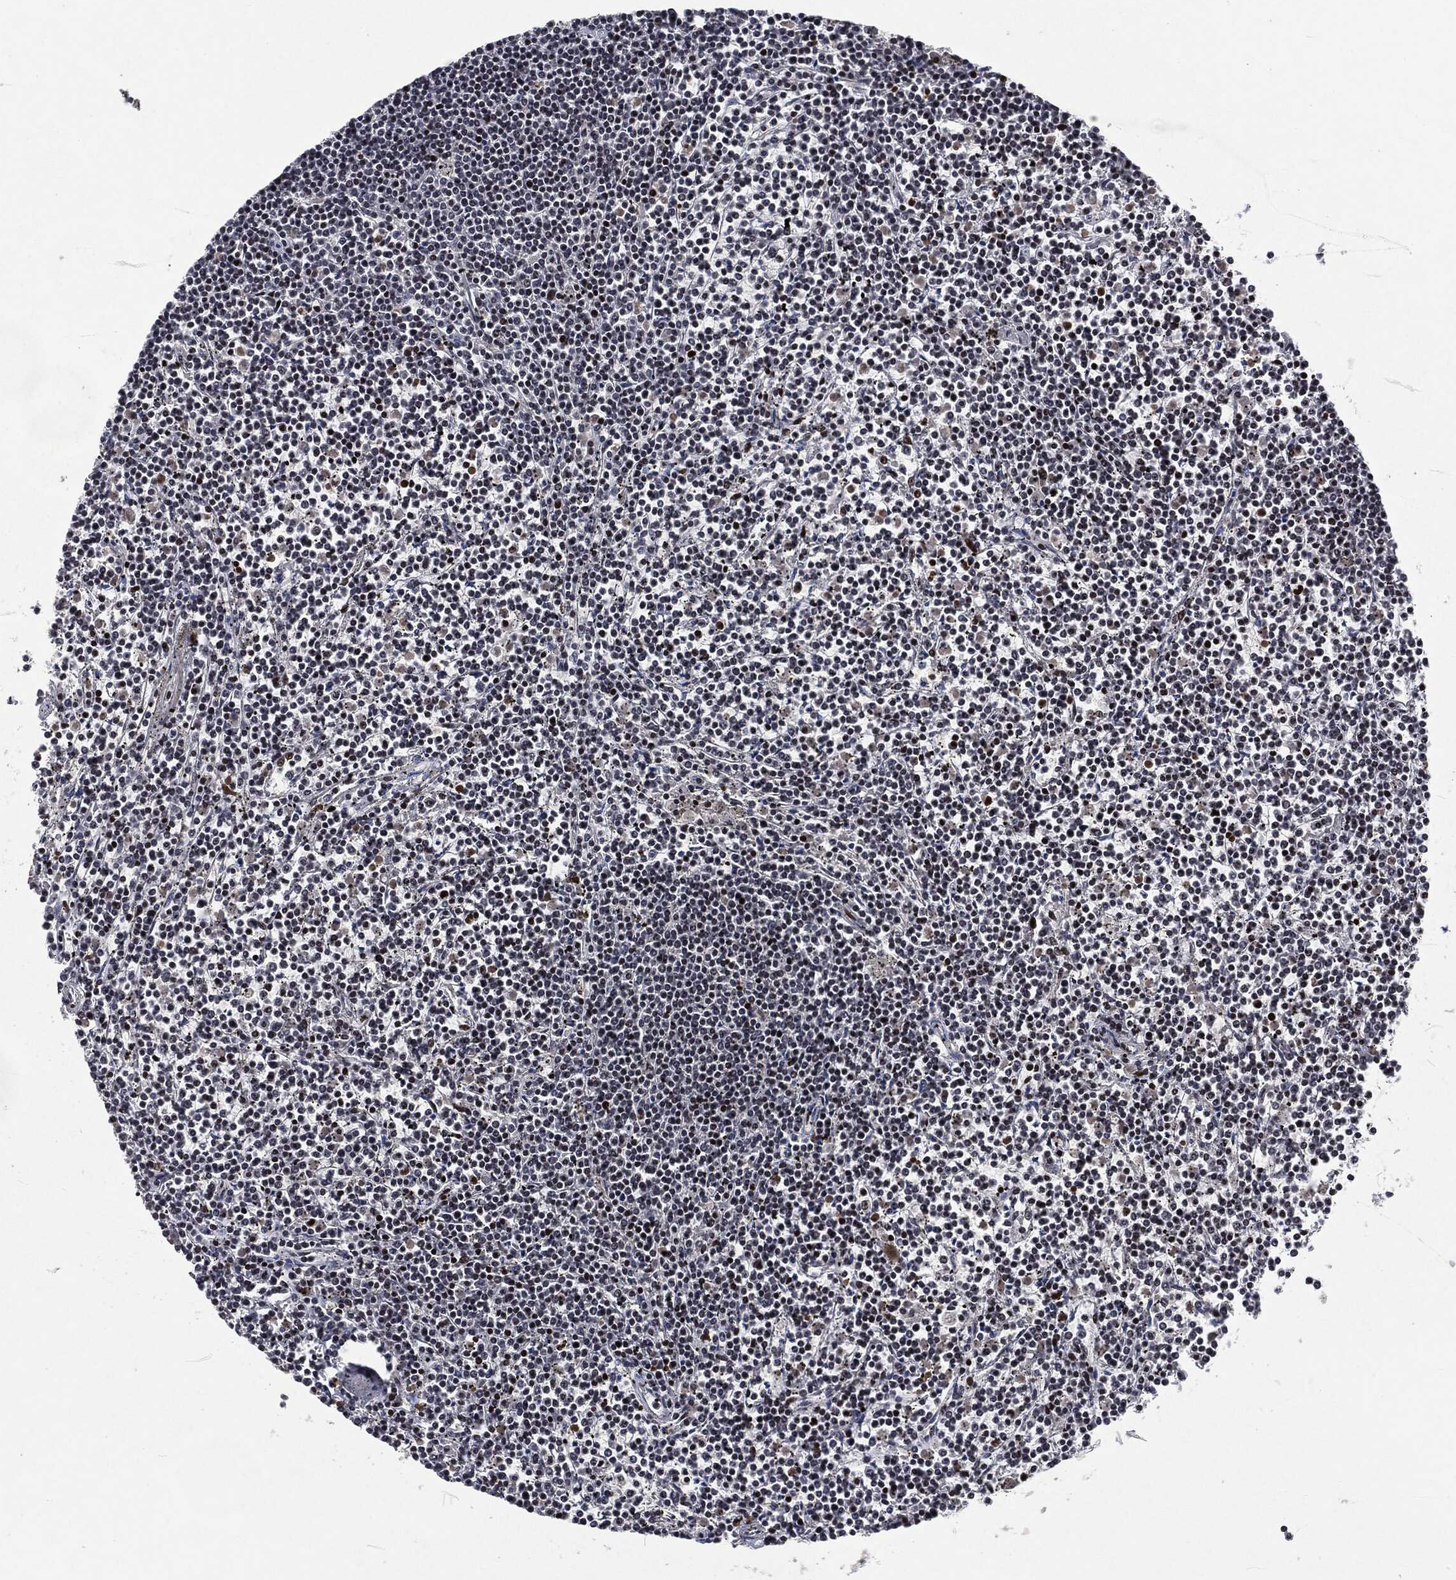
{"staining": {"intensity": "strong", "quantity": "<25%", "location": "nuclear"}, "tissue": "lymphoma", "cell_type": "Tumor cells", "image_type": "cancer", "snomed": [{"axis": "morphology", "description": "Malignant lymphoma, non-Hodgkin's type, Low grade"}, {"axis": "topography", "description": "Spleen"}], "caption": "Immunohistochemical staining of human lymphoma reveals medium levels of strong nuclear positivity in approximately <25% of tumor cells. Immunohistochemistry stains the protein in brown and the nuclei are stained blue.", "gene": "EGFR", "patient": {"sex": "female", "age": 19}}